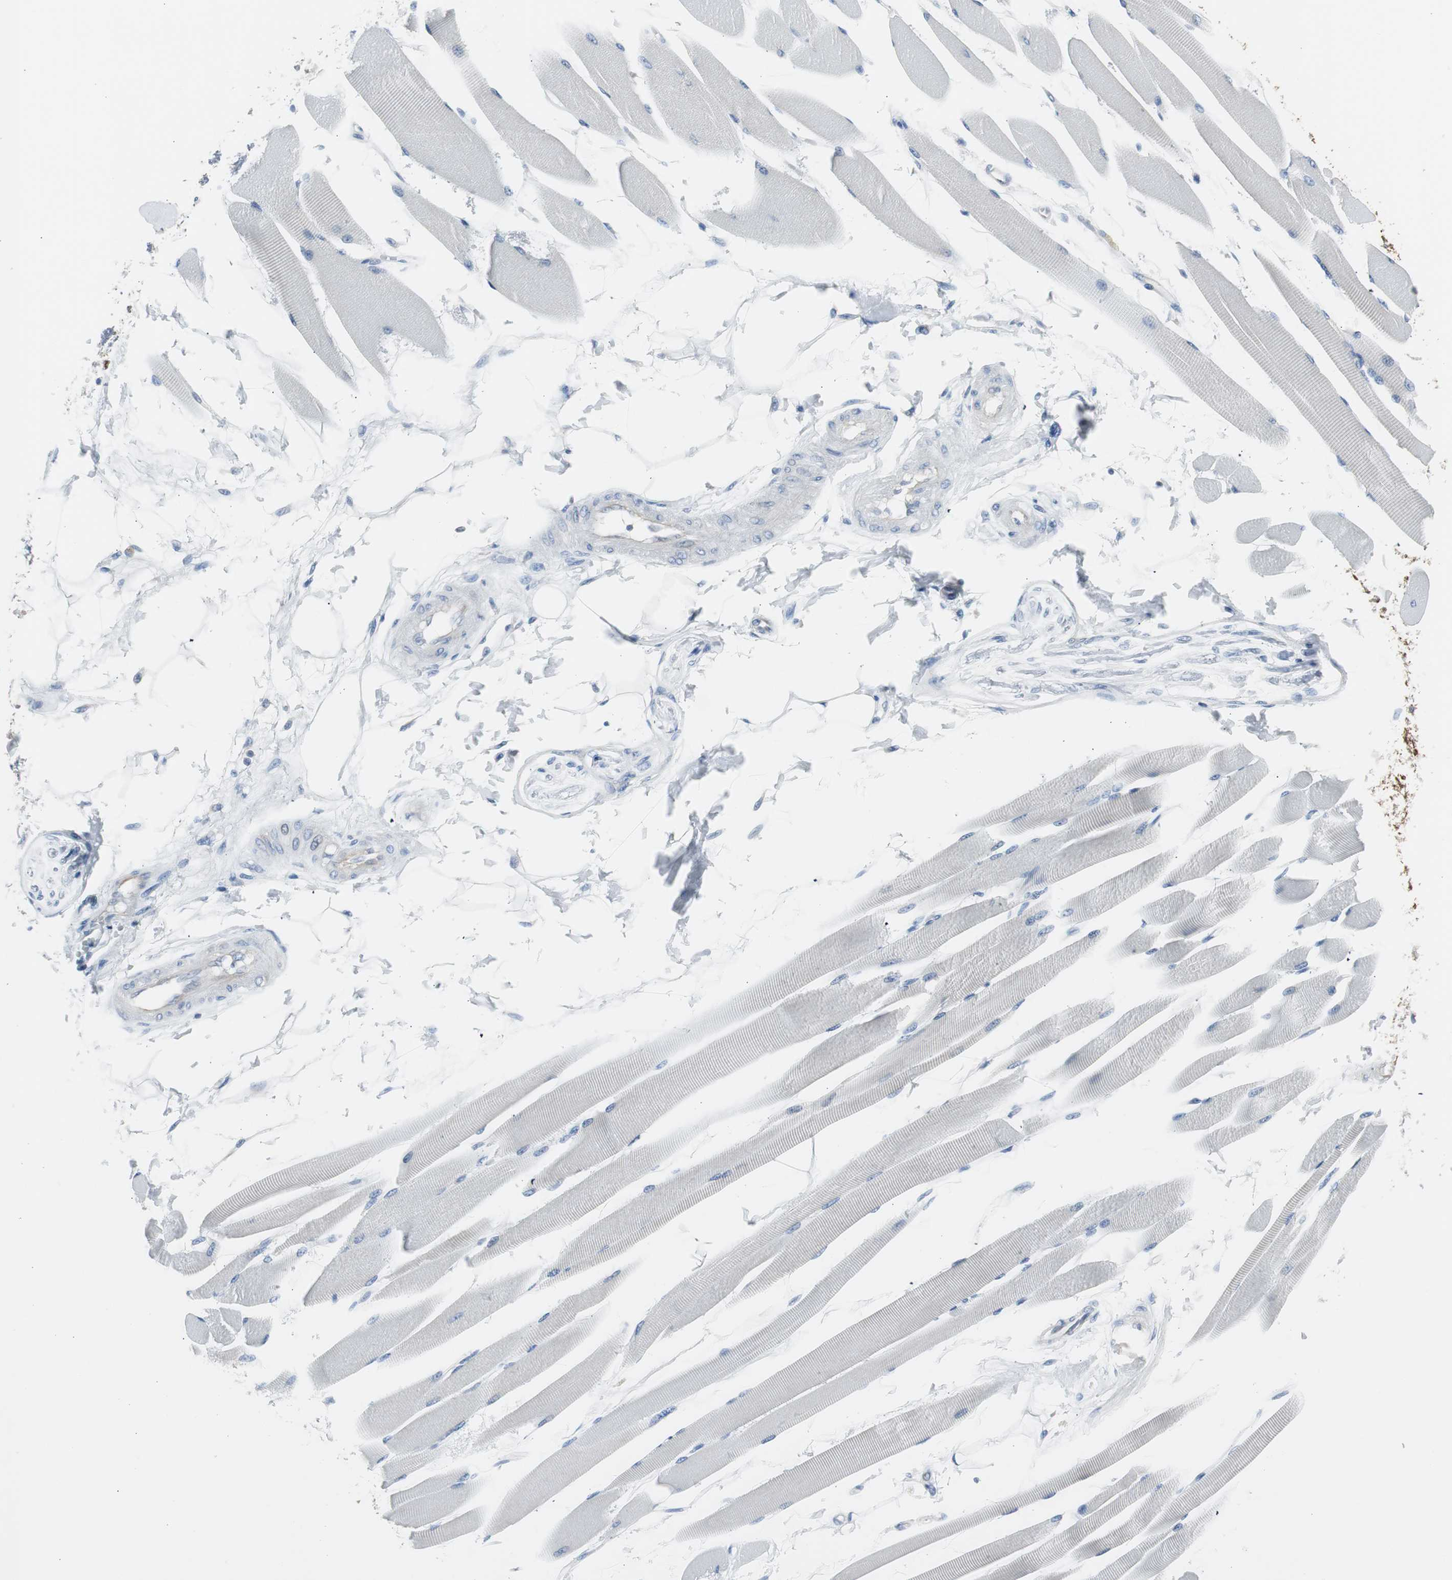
{"staining": {"intensity": "negative", "quantity": "none", "location": "none"}, "tissue": "skeletal muscle", "cell_type": "Myocytes", "image_type": "normal", "snomed": [{"axis": "morphology", "description": "Normal tissue, NOS"}, {"axis": "topography", "description": "Skeletal muscle"}, {"axis": "topography", "description": "Peripheral nerve tissue"}], "caption": "IHC photomicrograph of unremarkable skeletal muscle stained for a protein (brown), which exhibits no staining in myocytes.", "gene": "RPS12", "patient": {"sex": "female", "age": 84}}